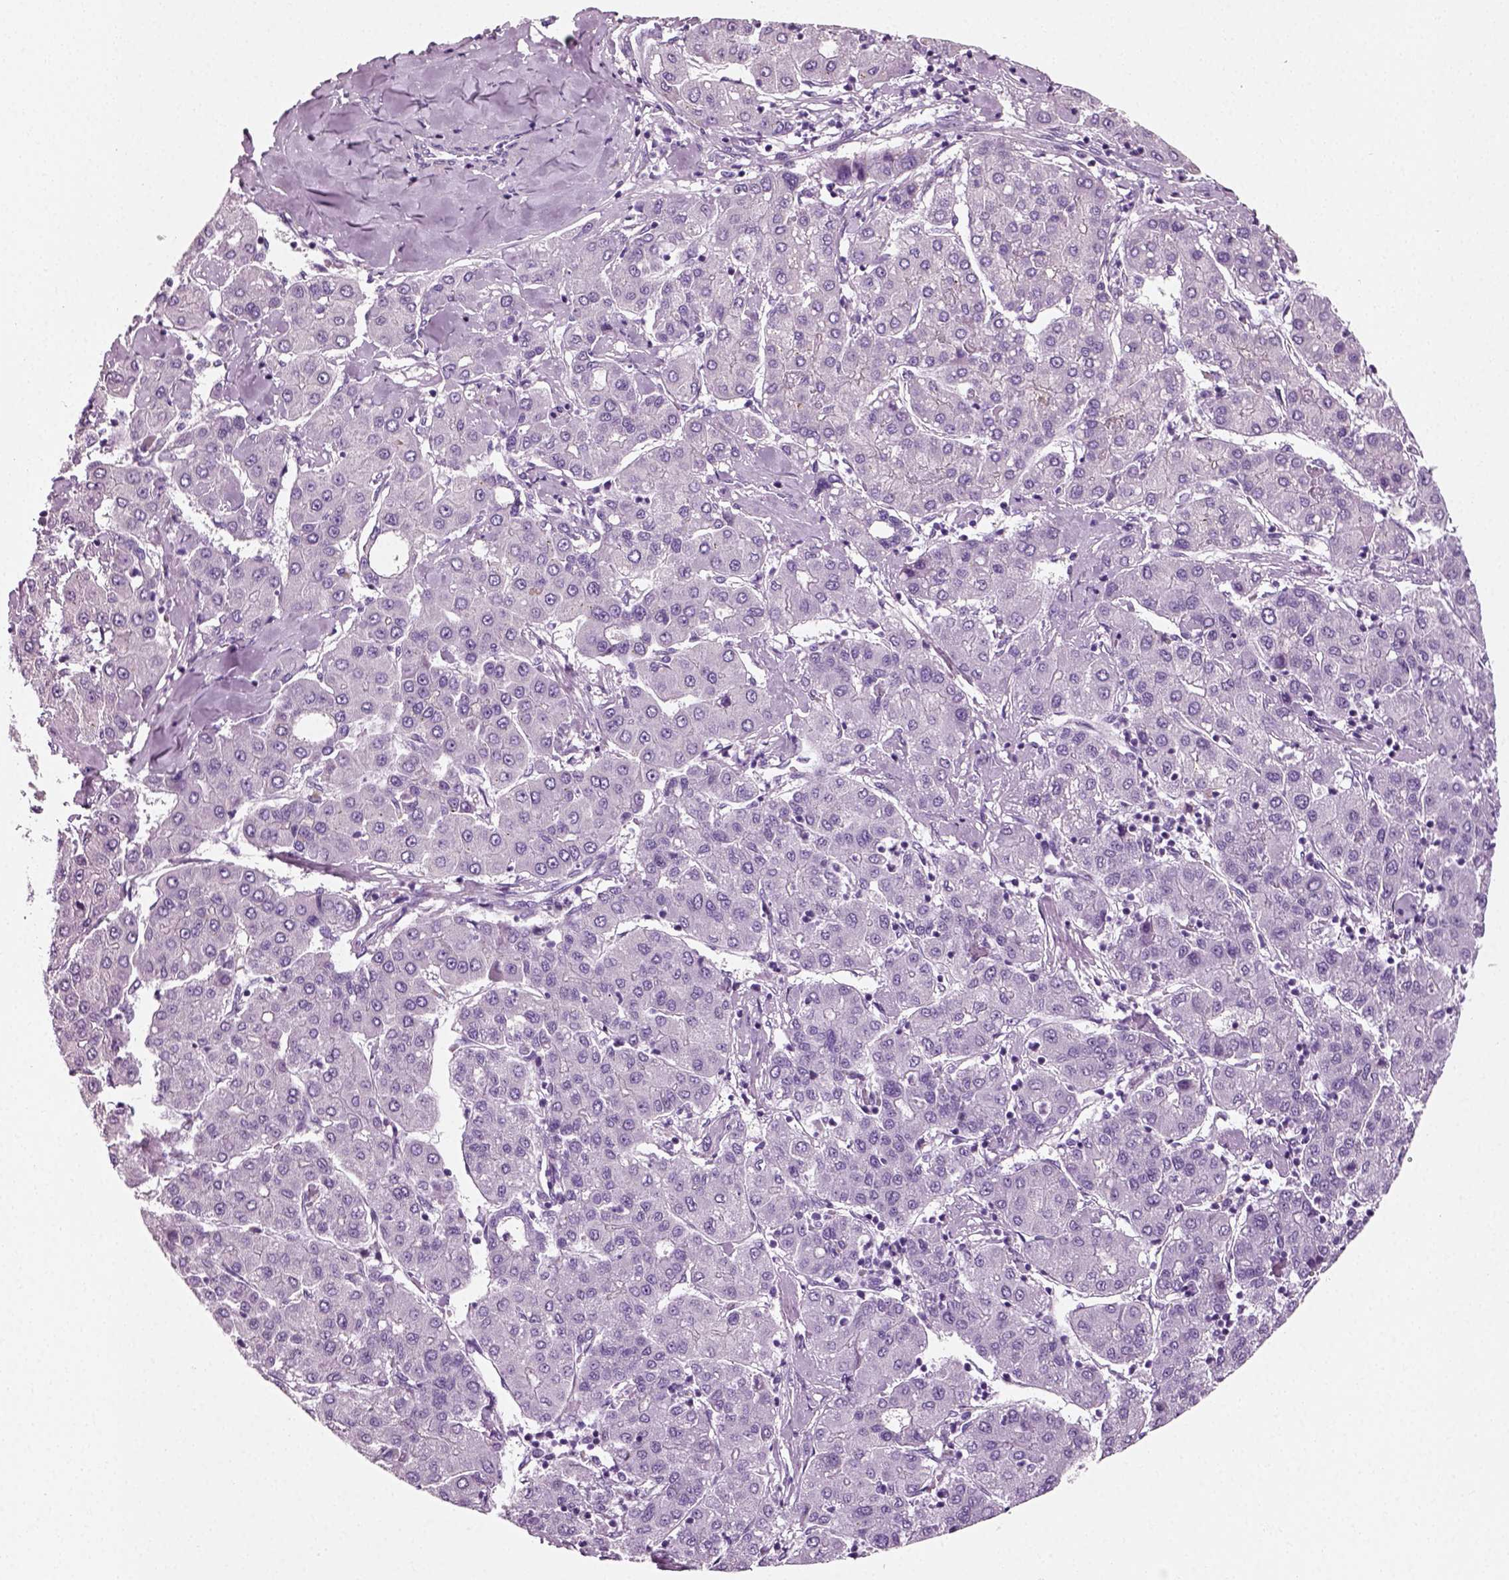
{"staining": {"intensity": "negative", "quantity": "none", "location": "none"}, "tissue": "liver cancer", "cell_type": "Tumor cells", "image_type": "cancer", "snomed": [{"axis": "morphology", "description": "Carcinoma, Hepatocellular, NOS"}, {"axis": "topography", "description": "Liver"}], "caption": "The histopathology image exhibits no significant positivity in tumor cells of liver hepatocellular carcinoma.", "gene": "SPATA31E1", "patient": {"sex": "male", "age": 65}}